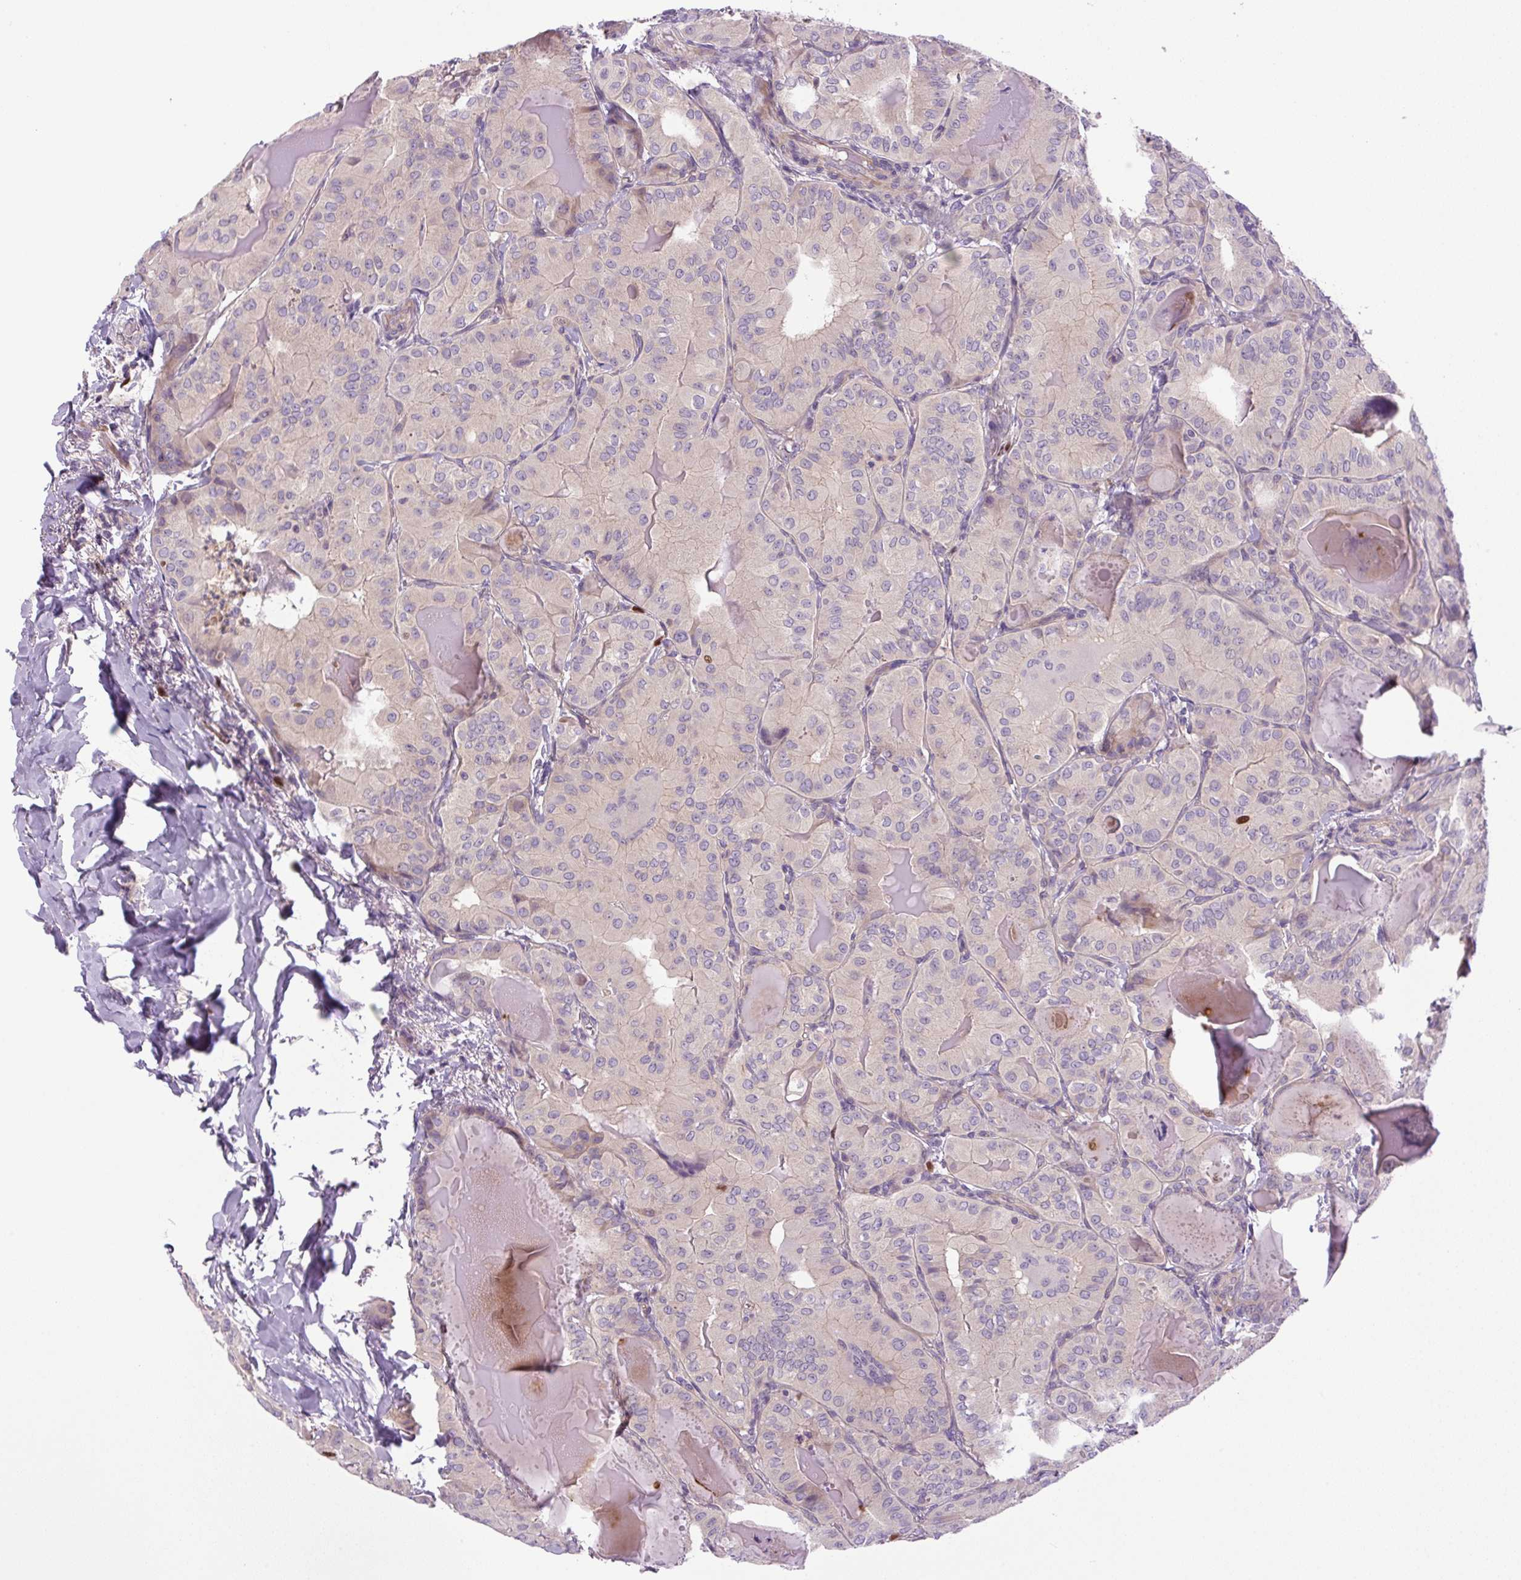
{"staining": {"intensity": "moderate", "quantity": "<25%", "location": "nuclear"}, "tissue": "thyroid cancer", "cell_type": "Tumor cells", "image_type": "cancer", "snomed": [{"axis": "morphology", "description": "Papillary adenocarcinoma, NOS"}, {"axis": "topography", "description": "Thyroid gland"}], "caption": "Human thyroid papillary adenocarcinoma stained for a protein (brown) reveals moderate nuclear positive positivity in about <25% of tumor cells.", "gene": "KIFC1", "patient": {"sex": "female", "age": 68}}